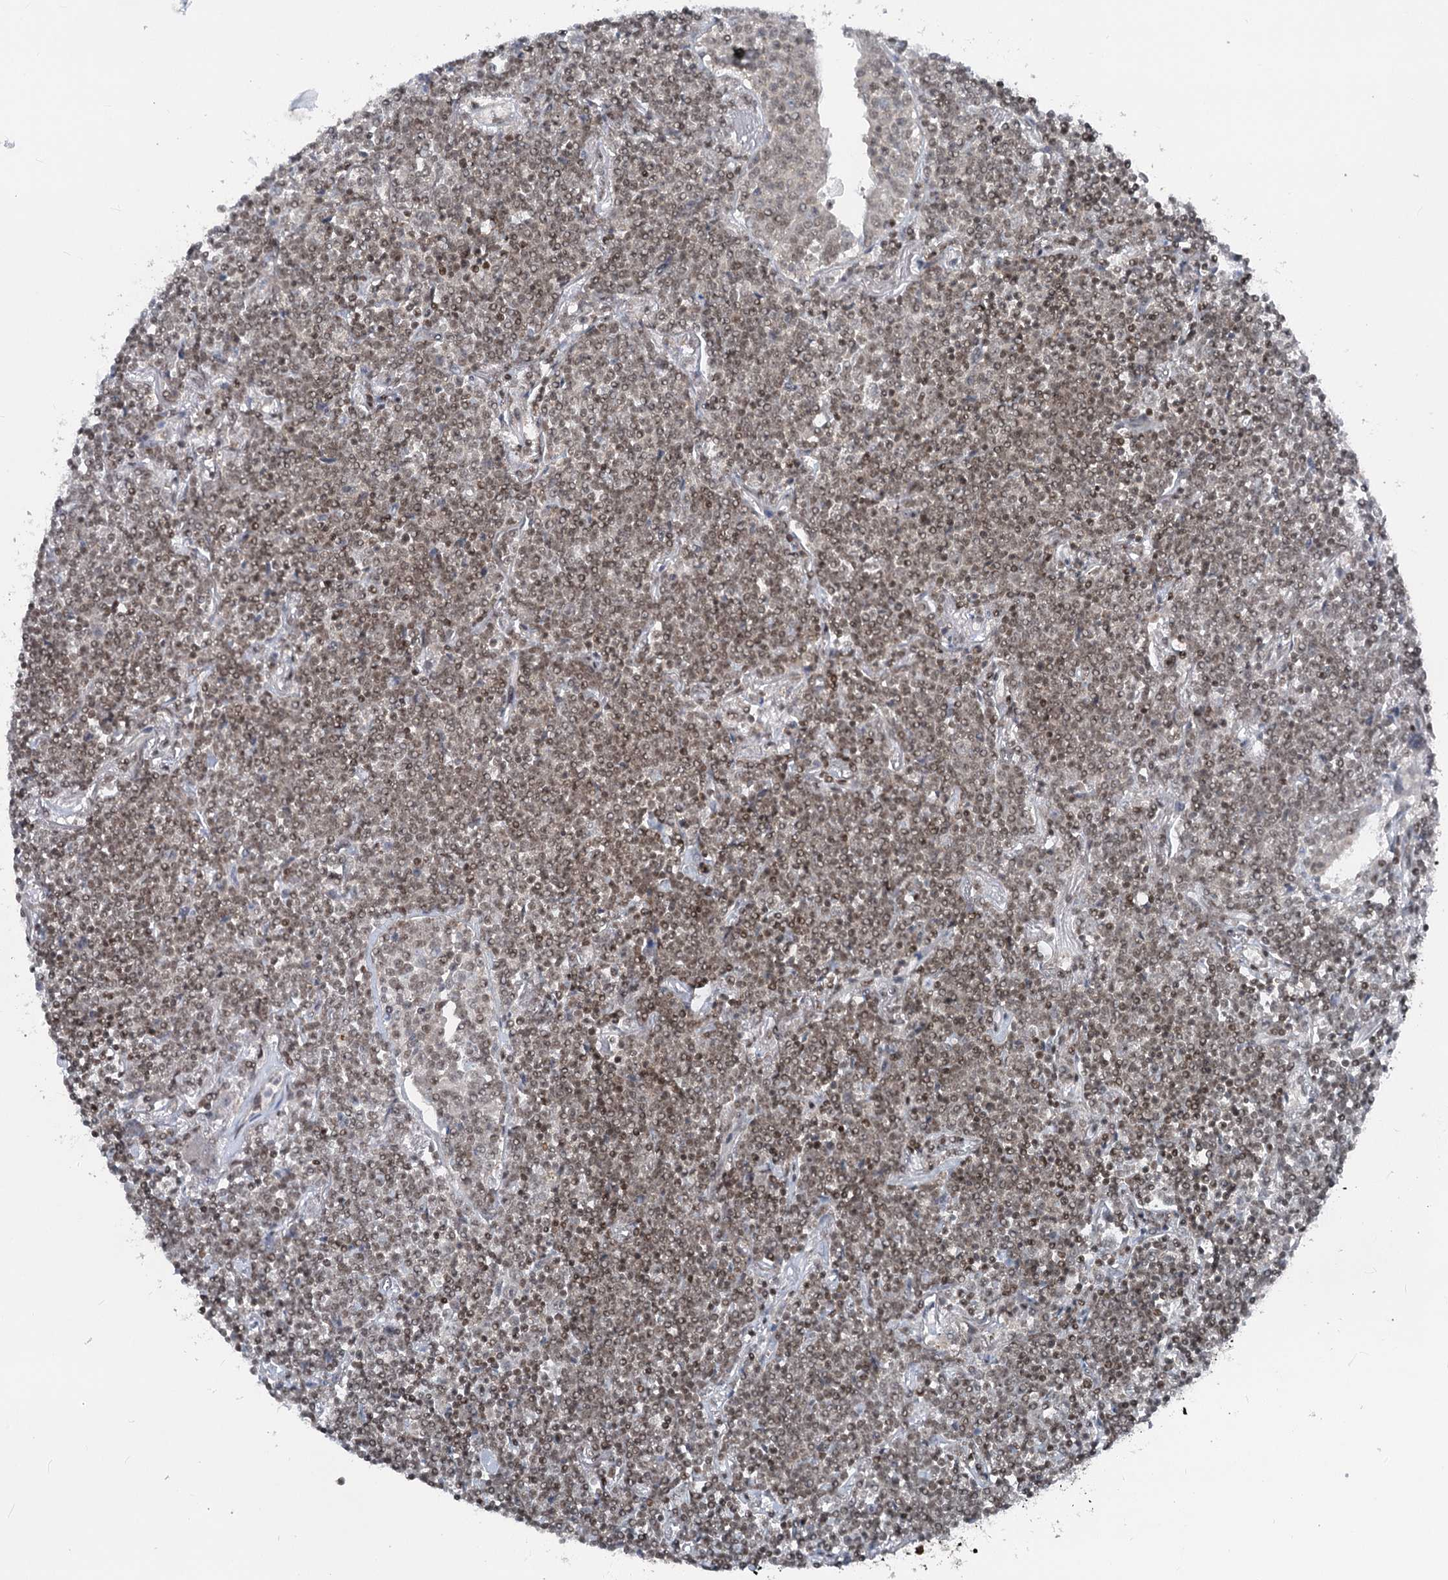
{"staining": {"intensity": "moderate", "quantity": ">75%", "location": "nuclear"}, "tissue": "lymphoma", "cell_type": "Tumor cells", "image_type": "cancer", "snomed": [{"axis": "morphology", "description": "Malignant lymphoma, non-Hodgkin's type, Low grade"}, {"axis": "topography", "description": "Lung"}], "caption": "Low-grade malignant lymphoma, non-Hodgkin's type was stained to show a protein in brown. There is medium levels of moderate nuclear staining in approximately >75% of tumor cells. (IHC, brightfield microscopy, high magnification).", "gene": "CGGBP1", "patient": {"sex": "female", "age": 71}}